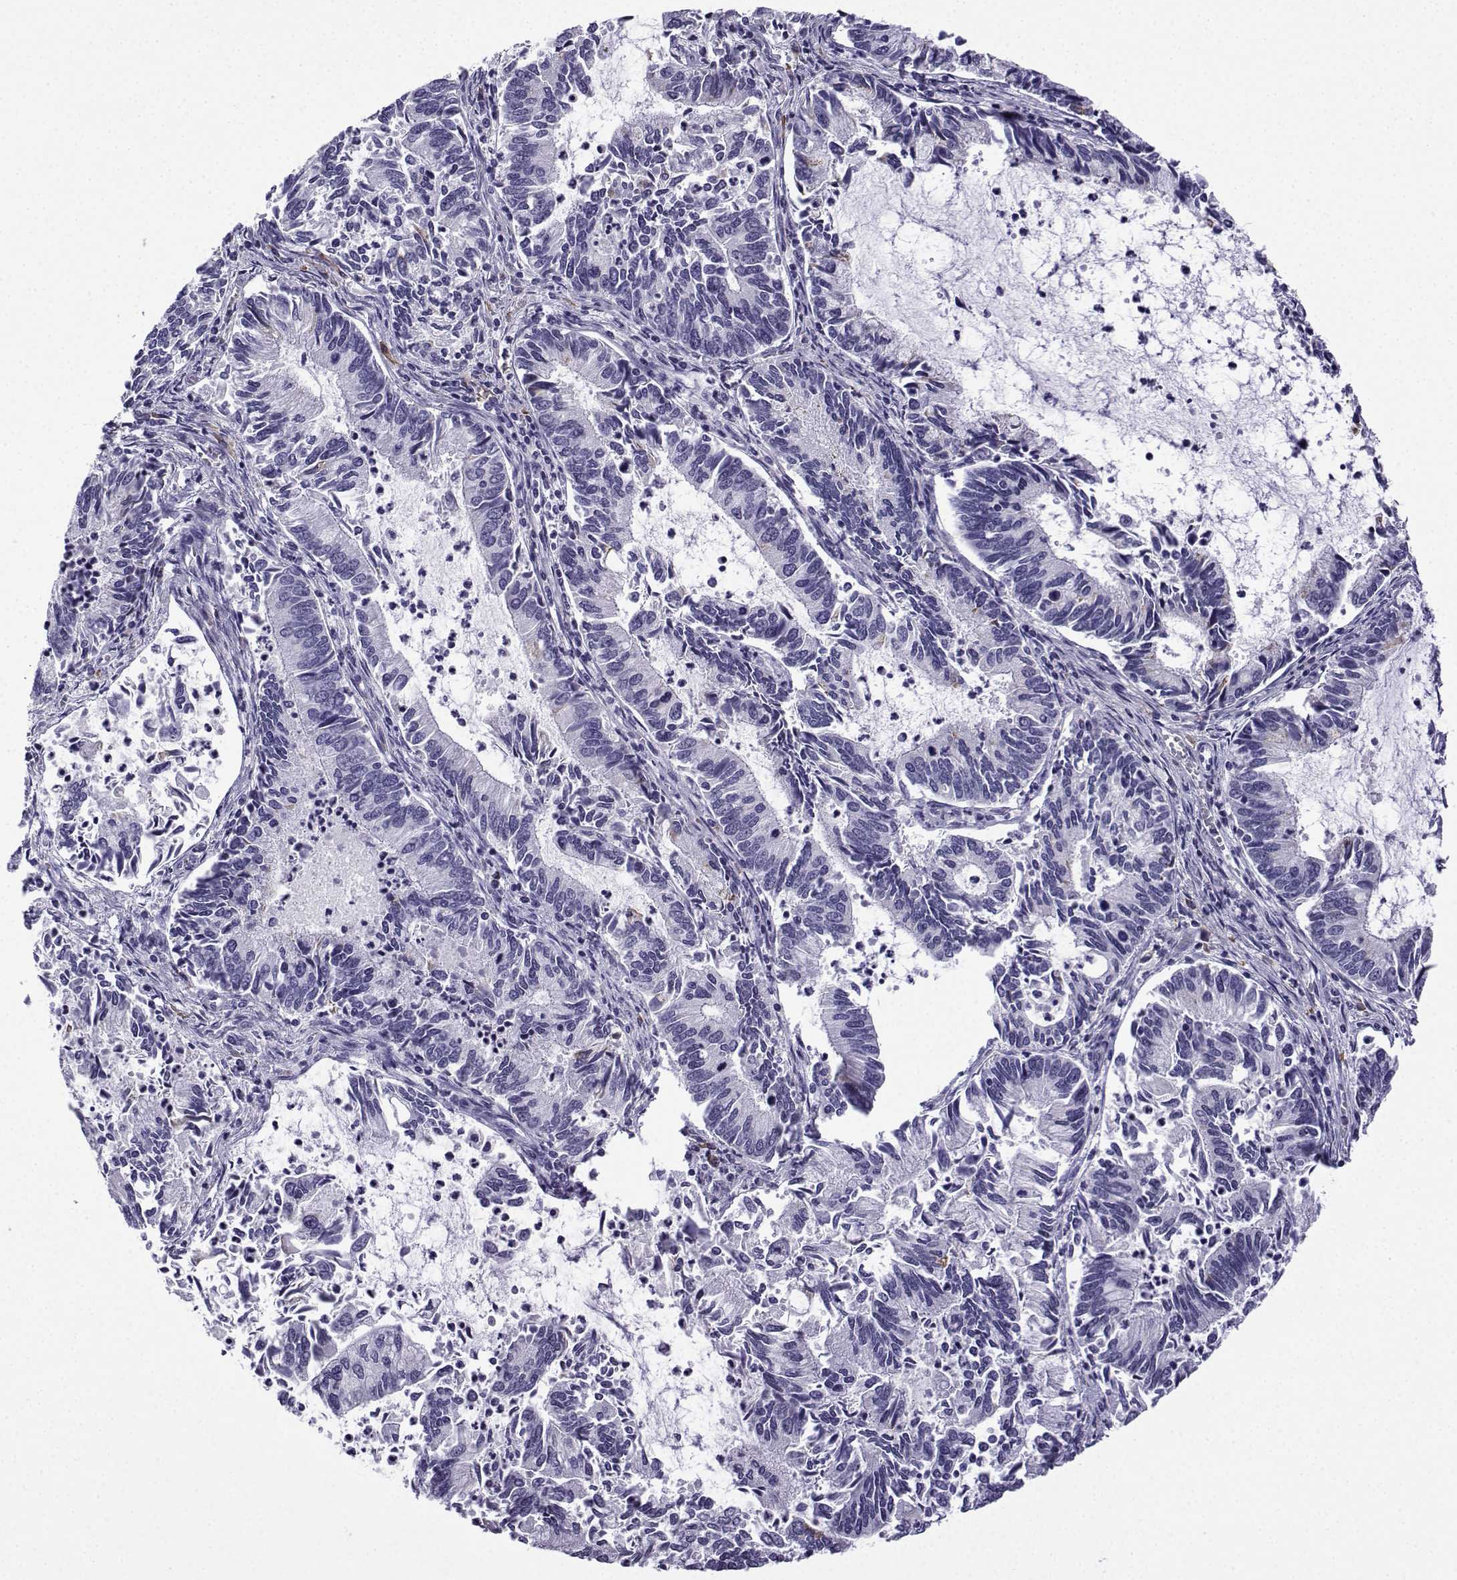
{"staining": {"intensity": "negative", "quantity": "none", "location": "none"}, "tissue": "cervical cancer", "cell_type": "Tumor cells", "image_type": "cancer", "snomed": [{"axis": "morphology", "description": "Adenocarcinoma, NOS"}, {"axis": "topography", "description": "Cervix"}], "caption": "A photomicrograph of cervical cancer (adenocarcinoma) stained for a protein shows no brown staining in tumor cells.", "gene": "MRGBP", "patient": {"sex": "female", "age": 42}}